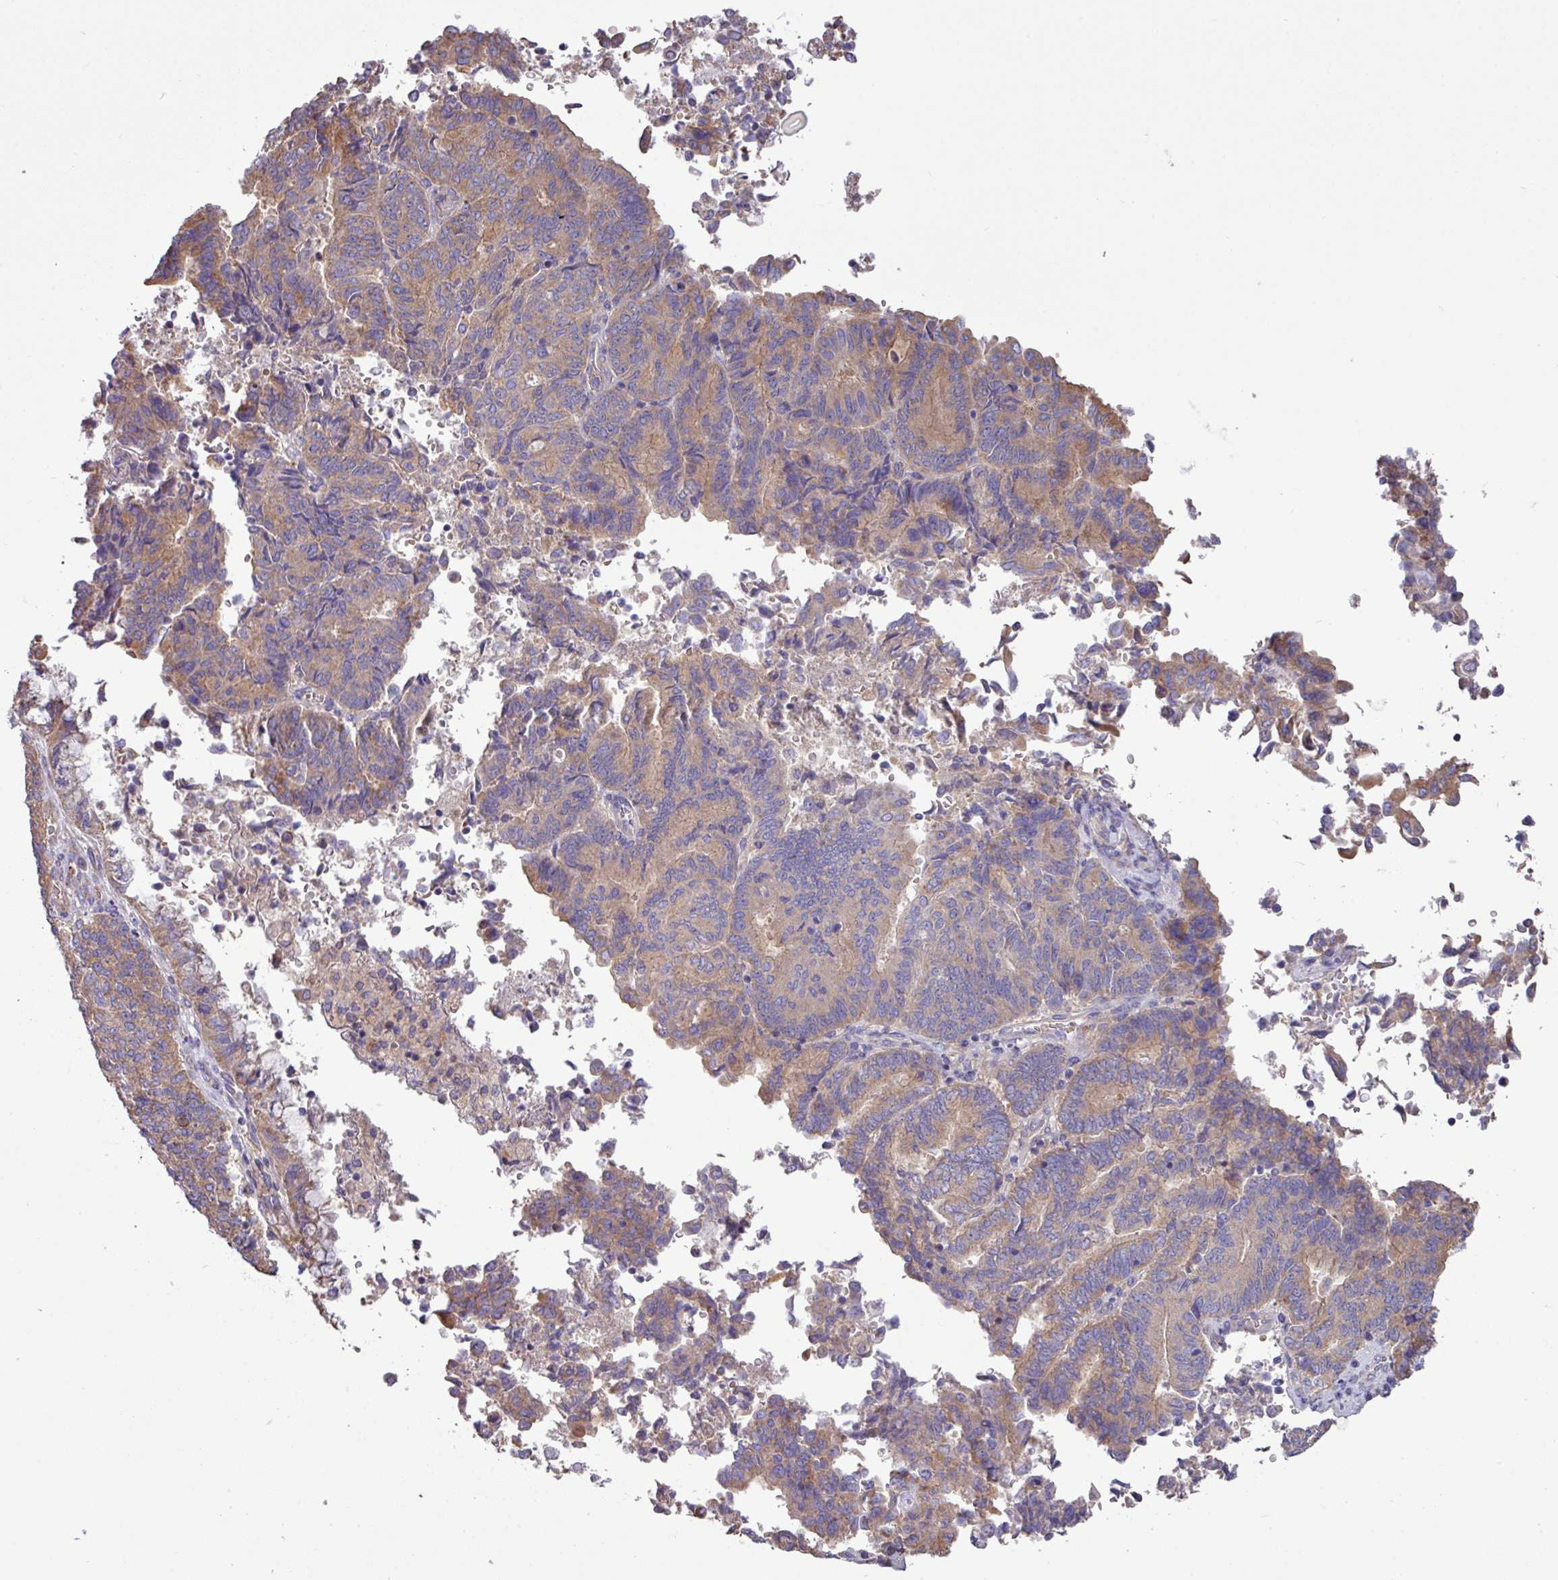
{"staining": {"intensity": "weak", "quantity": ">75%", "location": "cytoplasmic/membranous"}, "tissue": "endometrial cancer", "cell_type": "Tumor cells", "image_type": "cancer", "snomed": [{"axis": "morphology", "description": "Adenocarcinoma, NOS"}, {"axis": "topography", "description": "Endometrium"}], "caption": "High-magnification brightfield microscopy of endometrial cancer stained with DAB (3,3'-diaminobenzidine) (brown) and counterstained with hematoxylin (blue). tumor cells exhibit weak cytoplasmic/membranous positivity is present in approximately>75% of cells.", "gene": "PPM1J", "patient": {"sex": "female", "age": 80}}